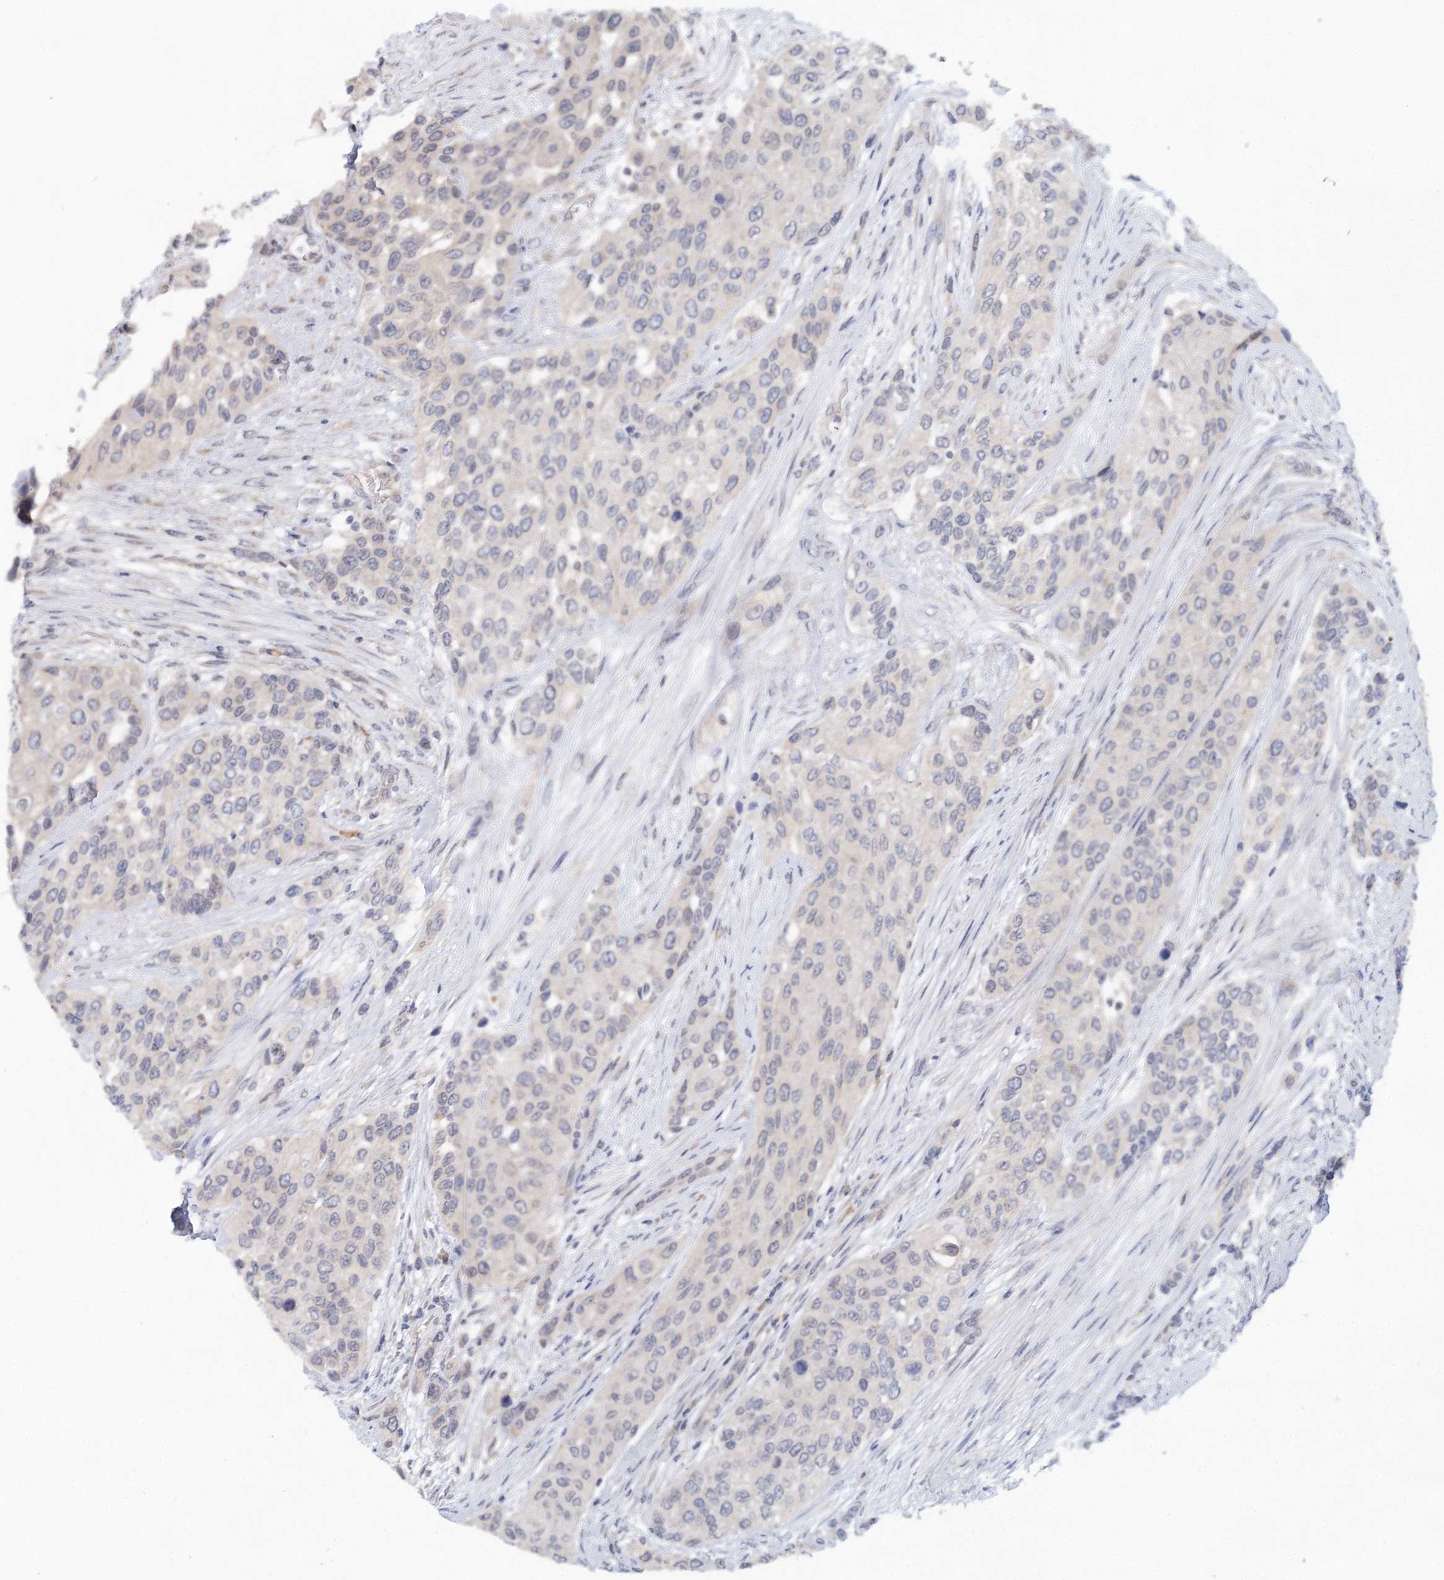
{"staining": {"intensity": "negative", "quantity": "none", "location": "none"}, "tissue": "urothelial cancer", "cell_type": "Tumor cells", "image_type": "cancer", "snomed": [{"axis": "morphology", "description": "Normal tissue, NOS"}, {"axis": "morphology", "description": "Urothelial carcinoma, High grade"}, {"axis": "topography", "description": "Vascular tissue"}, {"axis": "topography", "description": "Urinary bladder"}], "caption": "Urothelial carcinoma (high-grade) stained for a protein using IHC reveals no staining tumor cells.", "gene": "BLTP1", "patient": {"sex": "female", "age": 56}}